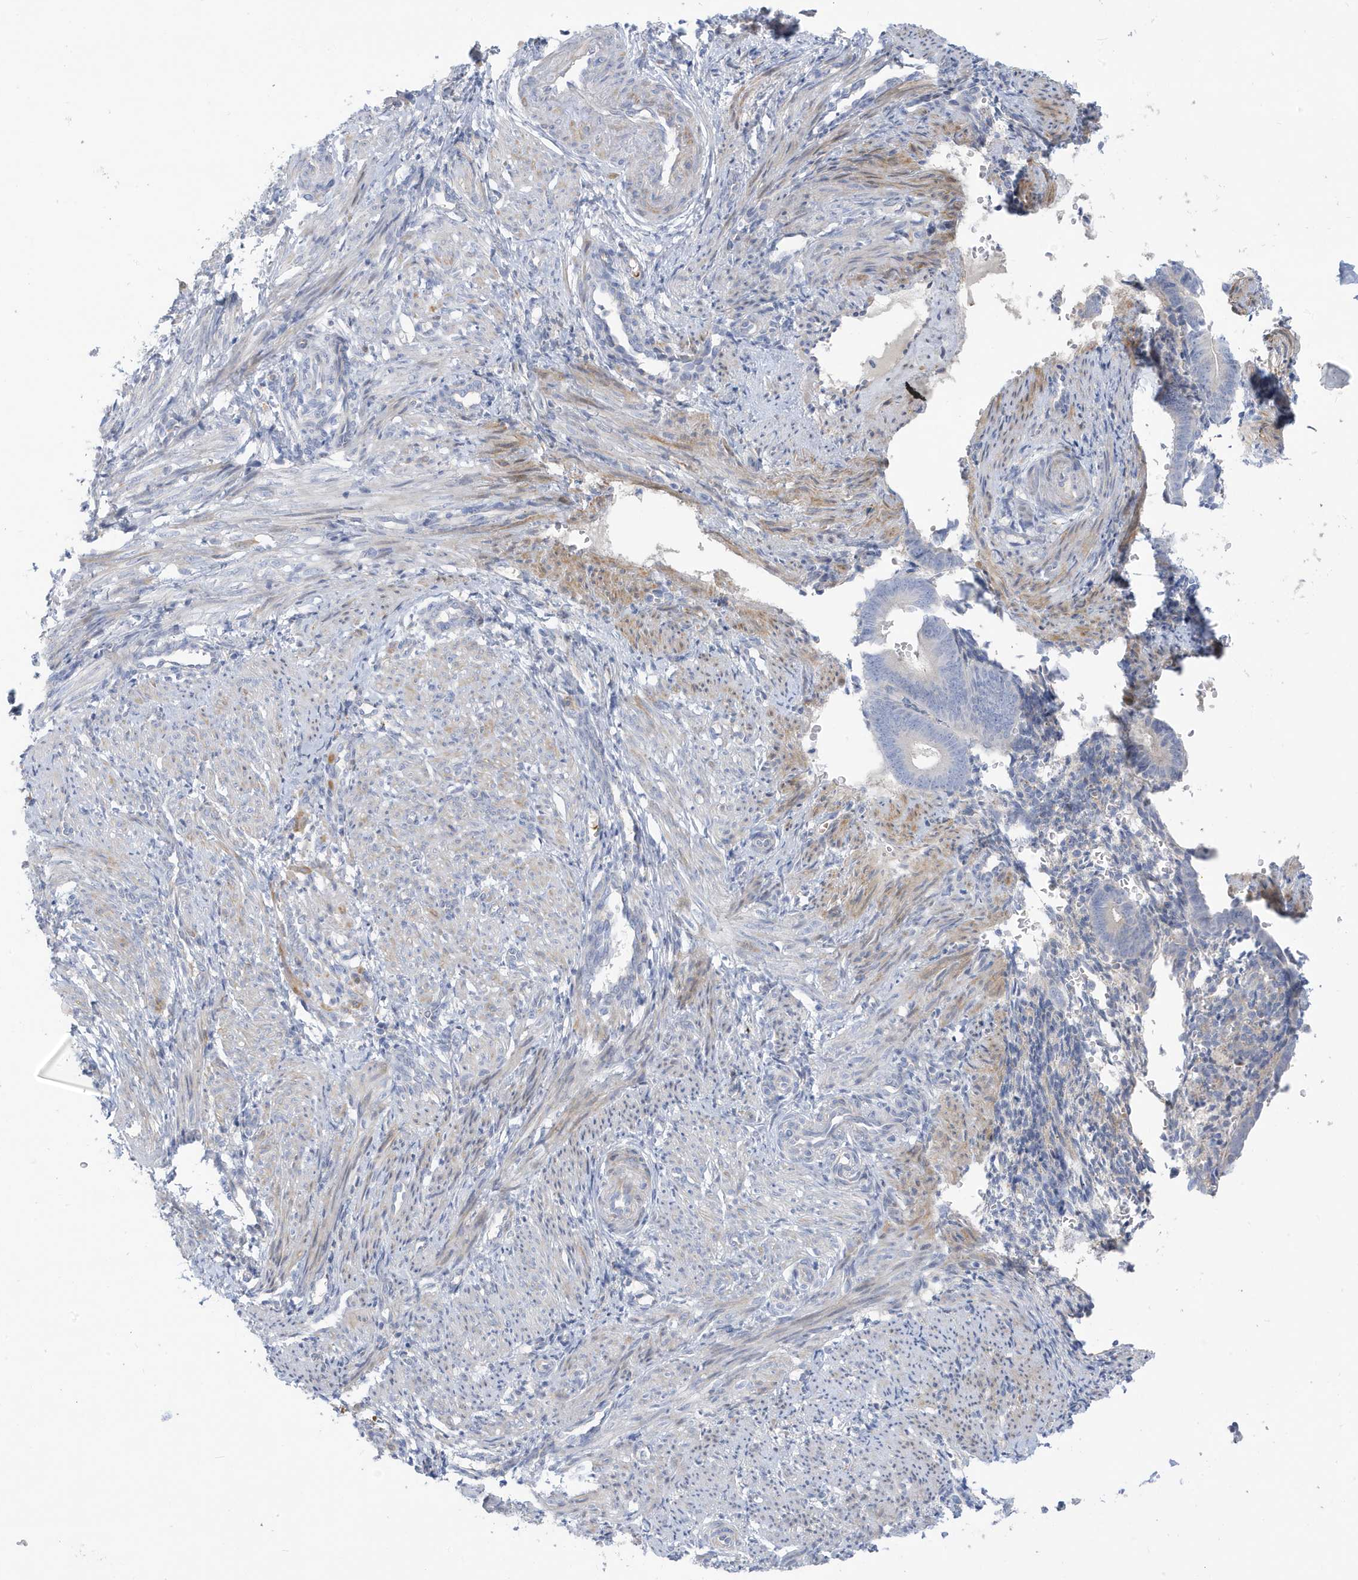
{"staining": {"intensity": "weak", "quantity": "25%-75%", "location": "cytoplasmic/membranous"}, "tissue": "smooth muscle", "cell_type": "Smooth muscle cells", "image_type": "normal", "snomed": [{"axis": "morphology", "description": "Normal tissue, NOS"}, {"axis": "topography", "description": "Endometrium"}], "caption": "Protein expression analysis of normal human smooth muscle reveals weak cytoplasmic/membranous expression in about 25%-75% of smooth muscle cells. The staining is performed using DAB (3,3'-diaminobenzidine) brown chromogen to label protein expression. The nuclei are counter-stained blue using hematoxylin.", "gene": "ATP13A5", "patient": {"sex": "female", "age": 33}}